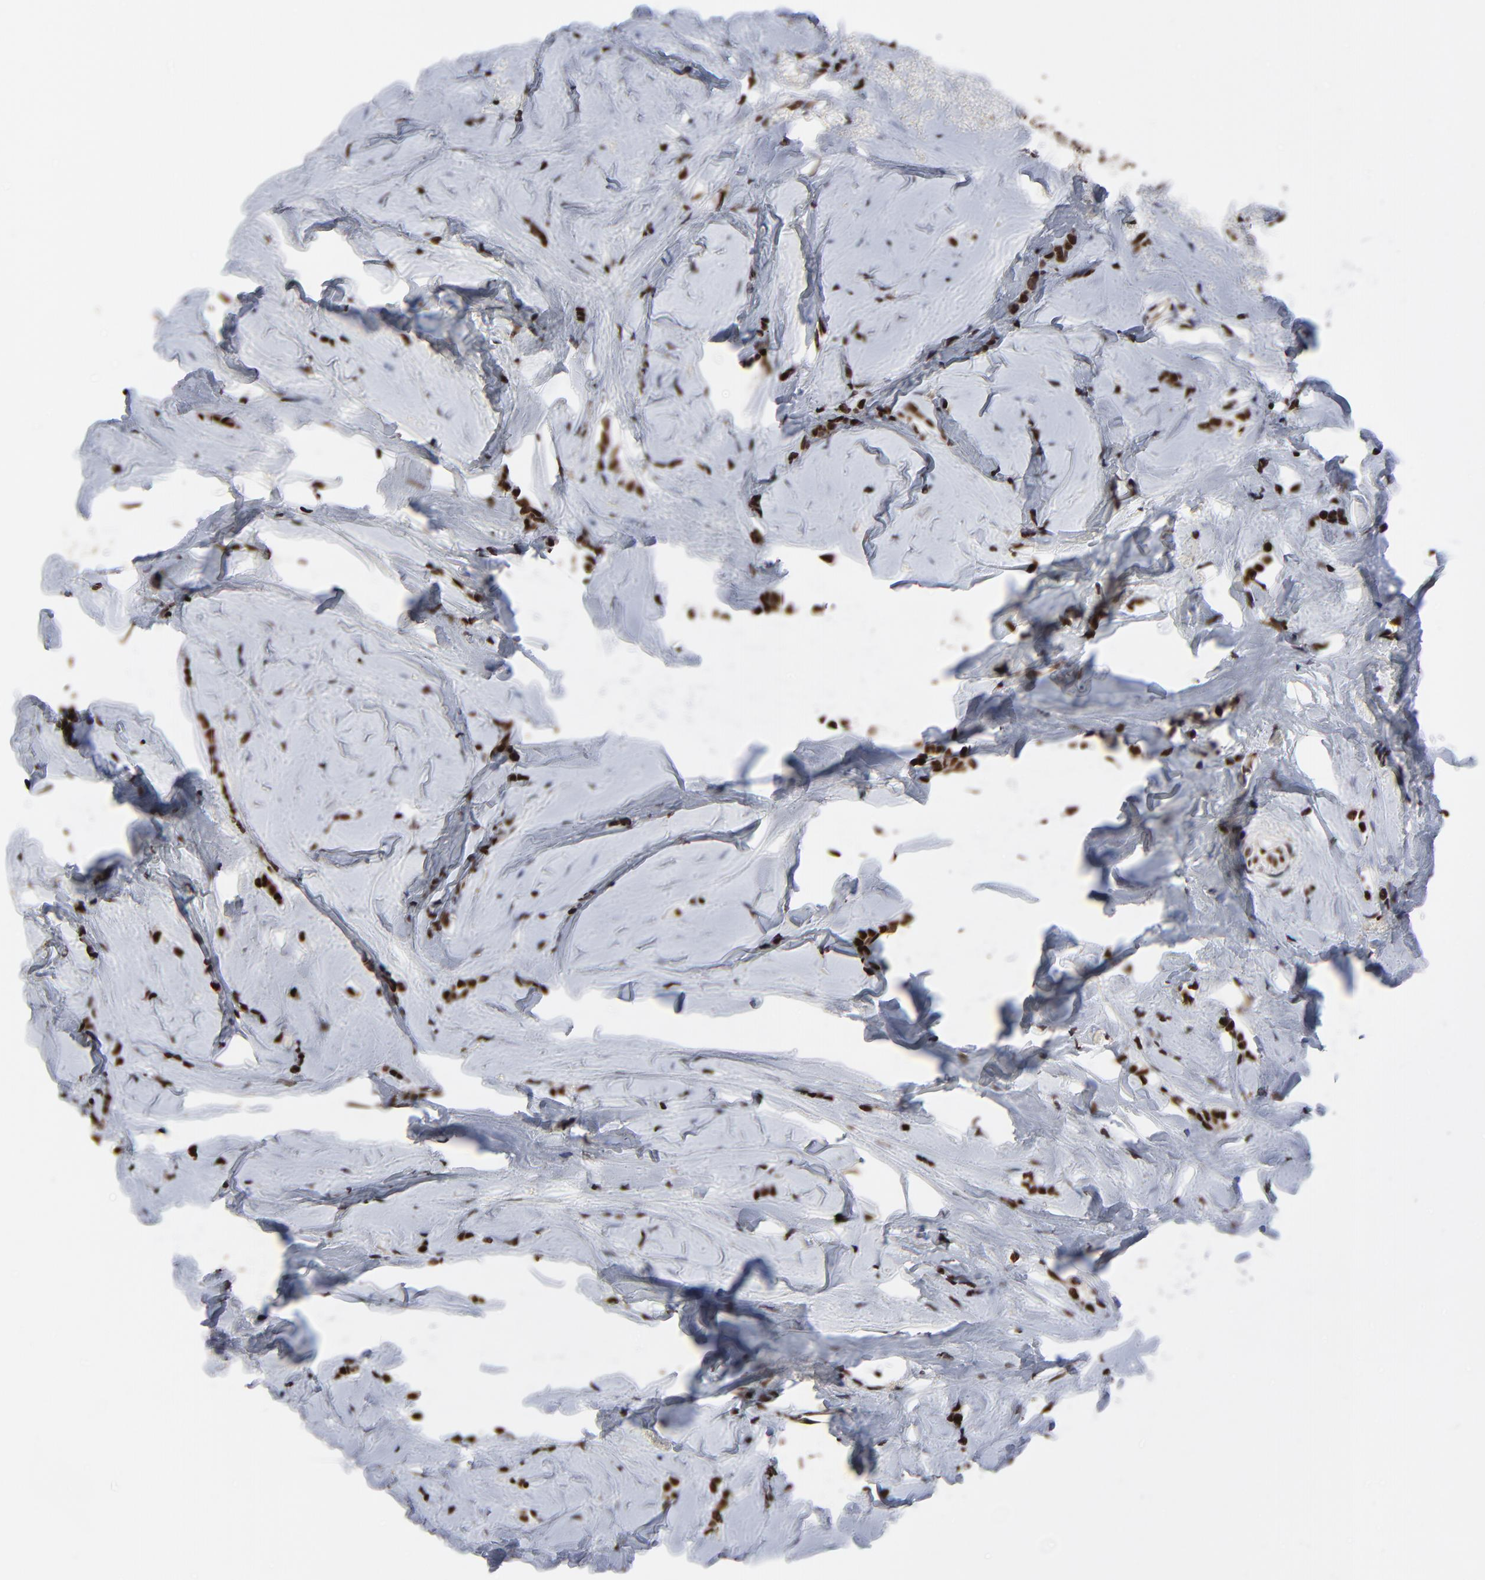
{"staining": {"intensity": "strong", "quantity": ">75%", "location": "nuclear"}, "tissue": "breast cancer", "cell_type": "Tumor cells", "image_type": "cancer", "snomed": [{"axis": "morphology", "description": "Lobular carcinoma"}, {"axis": "topography", "description": "Breast"}], "caption": "A brown stain highlights strong nuclear positivity of a protein in human lobular carcinoma (breast) tumor cells.", "gene": "RBM22", "patient": {"sex": "female", "age": 64}}